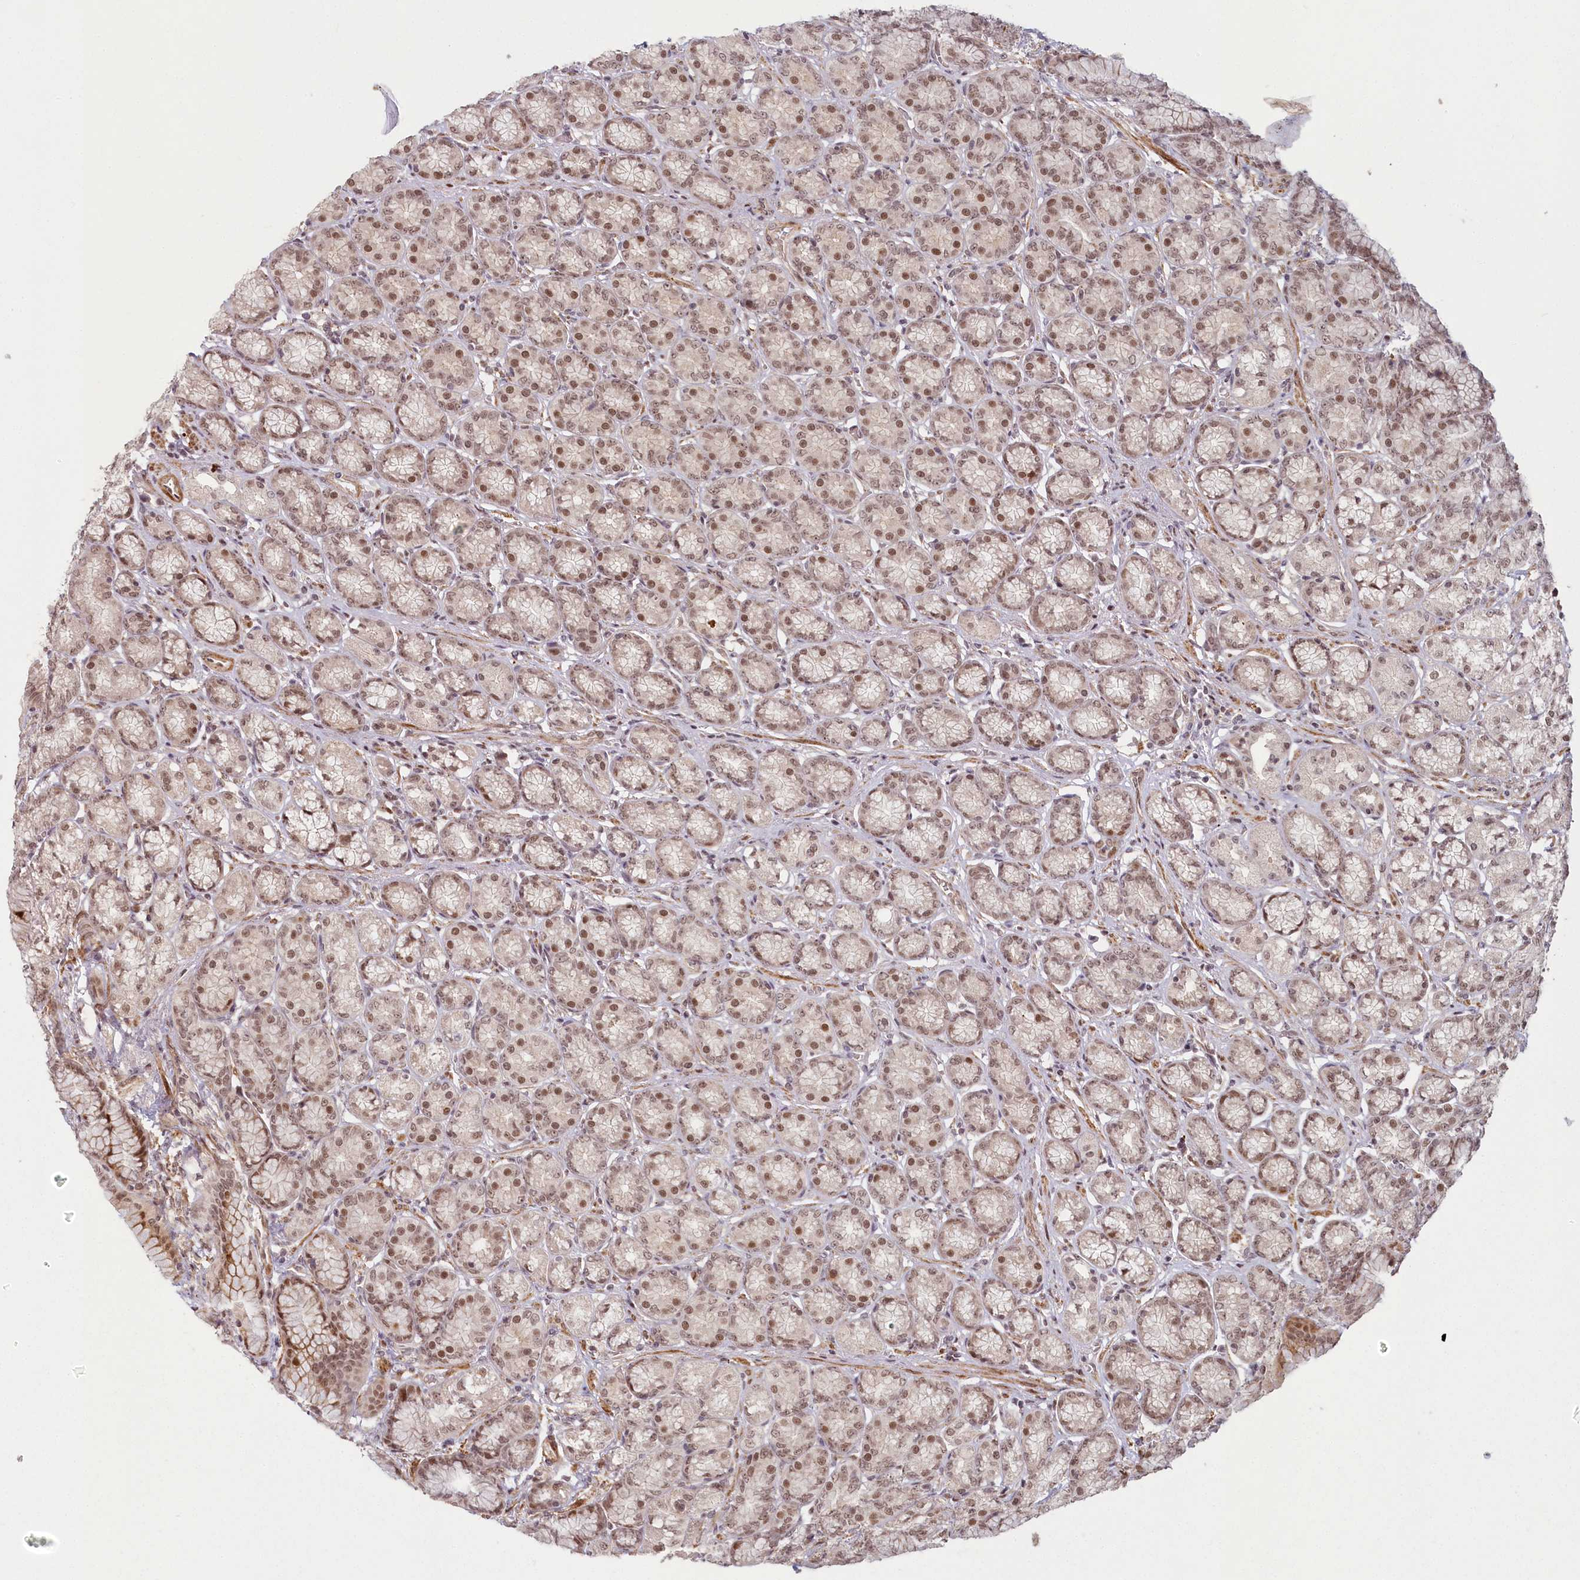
{"staining": {"intensity": "strong", "quantity": "25%-75%", "location": "cytoplasmic/membranous,nuclear"}, "tissue": "stomach", "cell_type": "Glandular cells", "image_type": "normal", "snomed": [{"axis": "morphology", "description": "Normal tissue, NOS"}, {"axis": "morphology", "description": "Adenocarcinoma, NOS"}, {"axis": "morphology", "description": "Adenocarcinoma, High grade"}, {"axis": "topography", "description": "Stomach, upper"}, {"axis": "topography", "description": "Stomach"}], "caption": "High-magnification brightfield microscopy of unremarkable stomach stained with DAB (3,3'-diaminobenzidine) (brown) and counterstained with hematoxylin (blue). glandular cells exhibit strong cytoplasmic/membranous,nuclear staining is appreciated in approximately25%-75% of cells. (Brightfield microscopy of DAB IHC at high magnification).", "gene": "FAM204A", "patient": {"sex": "female", "age": 65}}